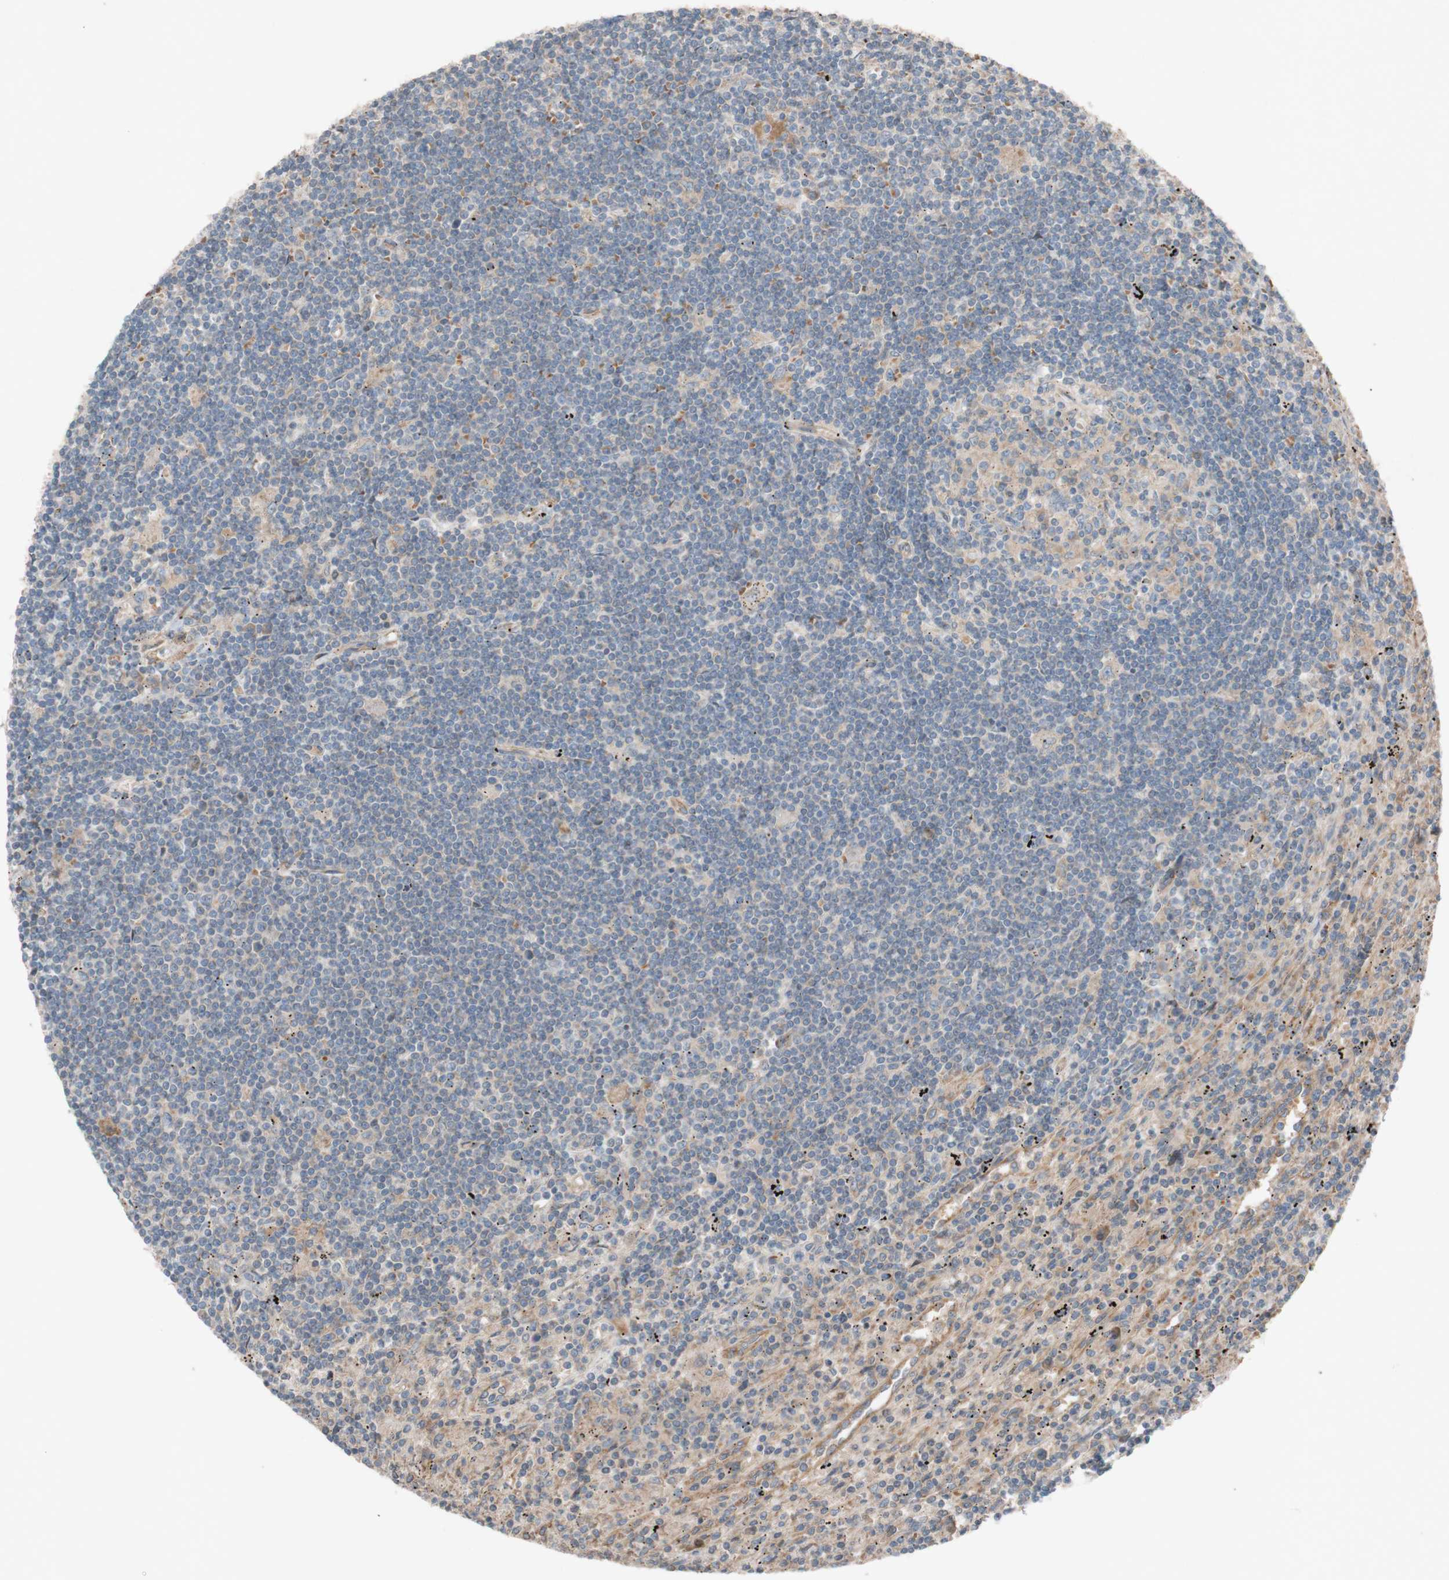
{"staining": {"intensity": "negative", "quantity": "none", "location": "none"}, "tissue": "lymphoma", "cell_type": "Tumor cells", "image_type": "cancer", "snomed": [{"axis": "morphology", "description": "Malignant lymphoma, non-Hodgkin's type, Low grade"}, {"axis": "topography", "description": "Spleen"}], "caption": "The immunohistochemistry photomicrograph has no significant positivity in tumor cells of low-grade malignant lymphoma, non-Hodgkin's type tissue.", "gene": "TST", "patient": {"sex": "male", "age": 76}}